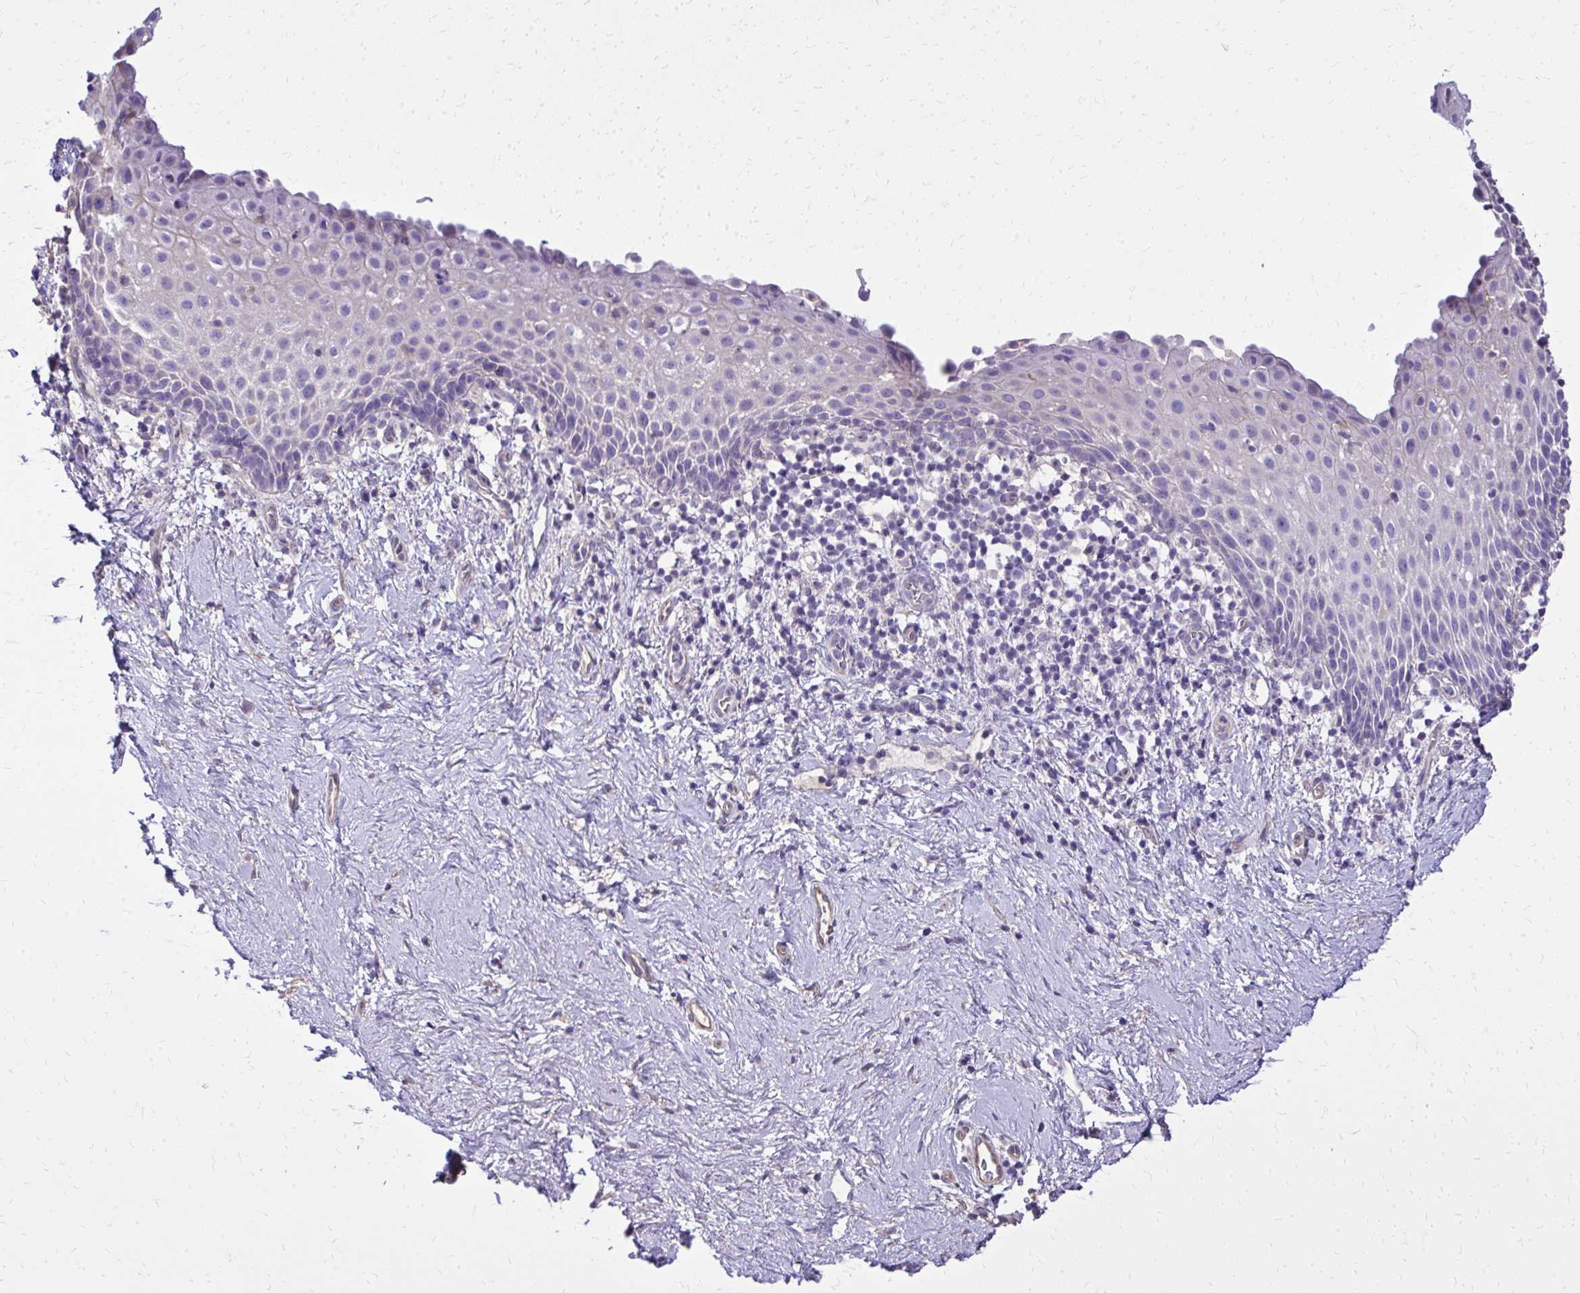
{"staining": {"intensity": "negative", "quantity": "none", "location": "none"}, "tissue": "vagina", "cell_type": "Squamous epithelial cells", "image_type": "normal", "snomed": [{"axis": "morphology", "description": "Normal tissue, NOS"}, {"axis": "topography", "description": "Vagina"}], "caption": "Immunohistochemical staining of unremarkable vagina reveals no significant staining in squamous epithelial cells. The staining is performed using DAB (3,3'-diaminobenzidine) brown chromogen with nuclei counter-stained in using hematoxylin.", "gene": "RUNDC3B", "patient": {"sex": "female", "age": 61}}